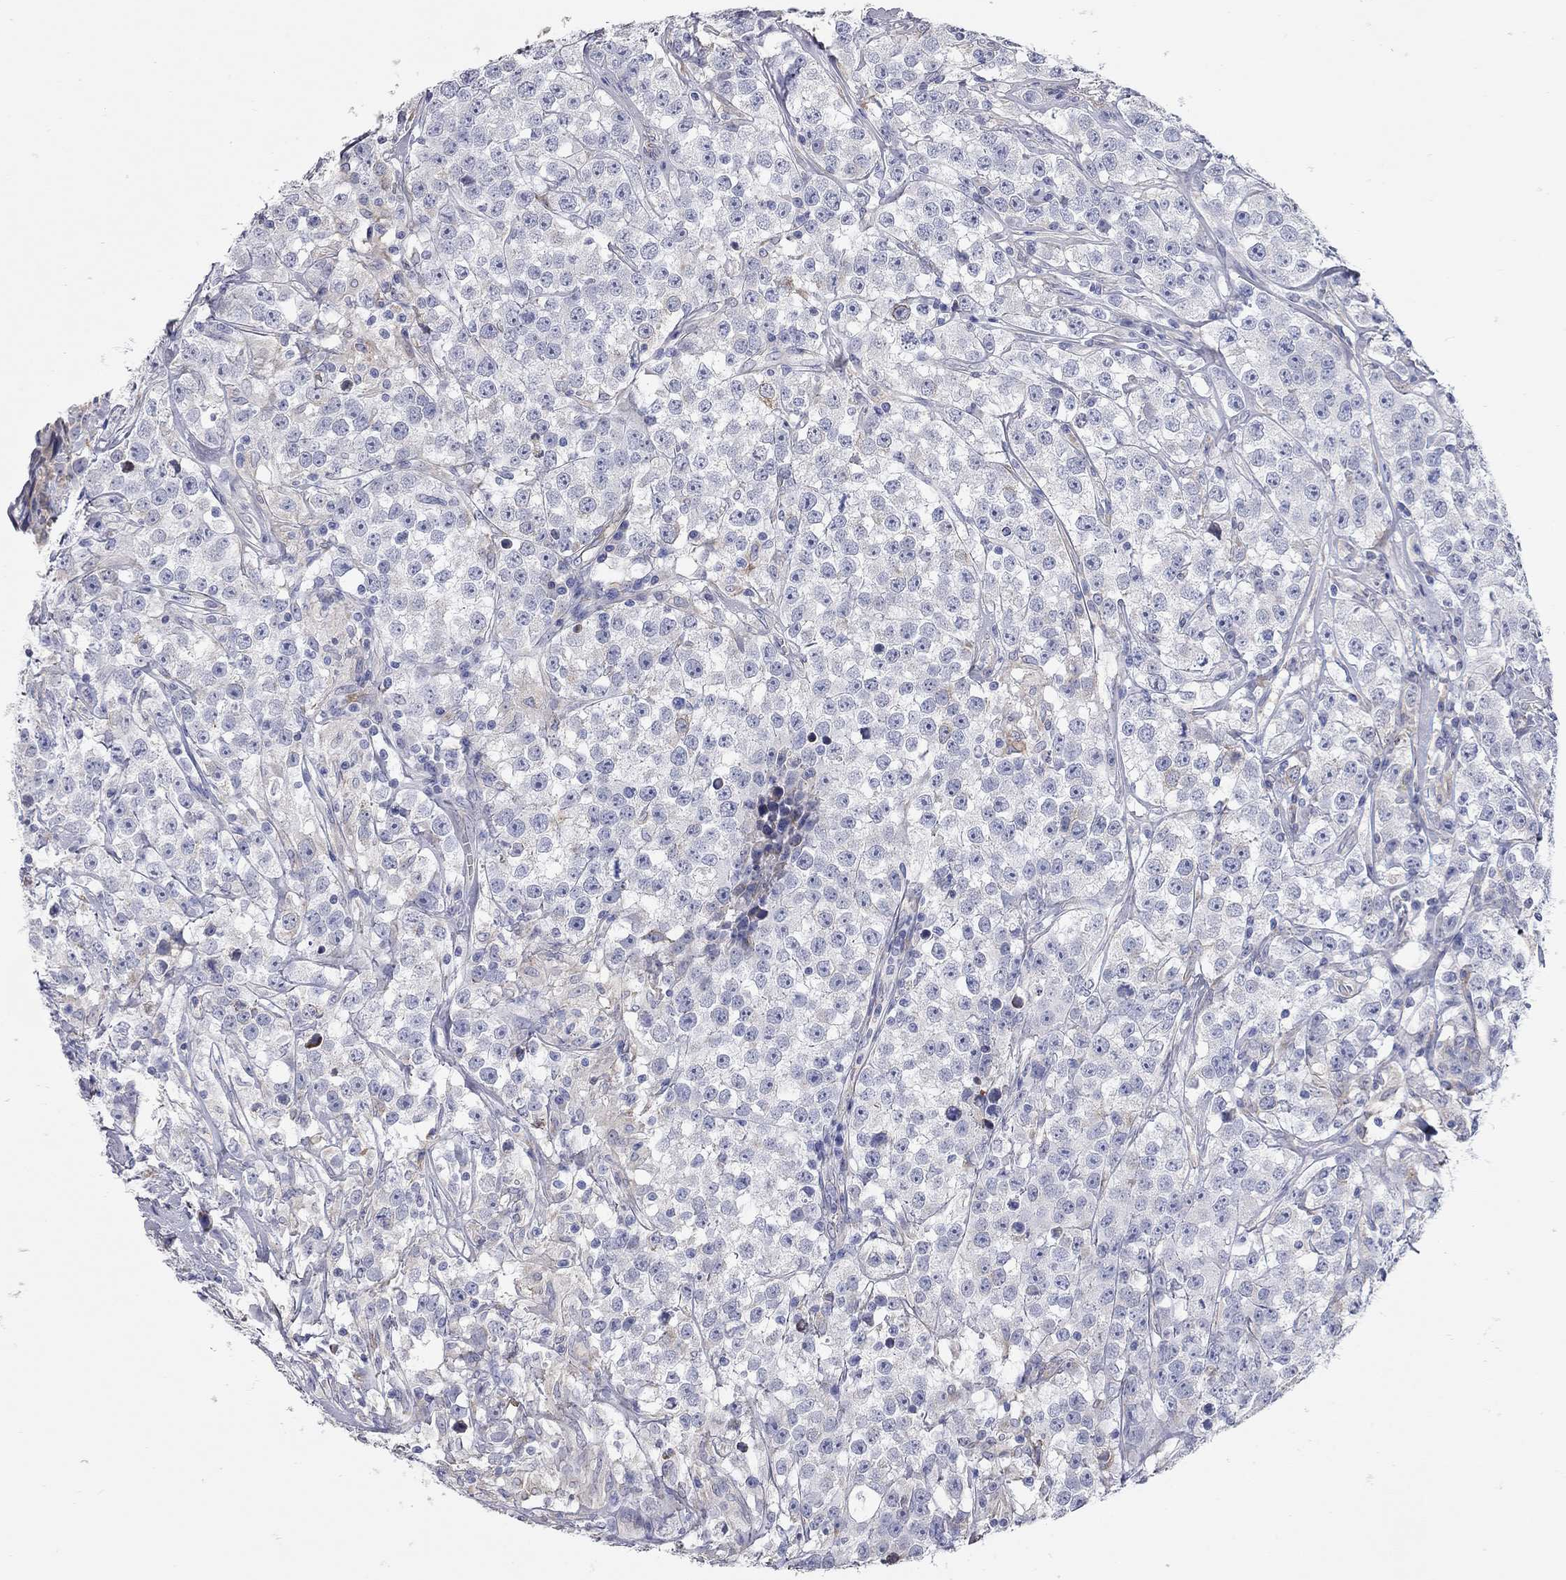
{"staining": {"intensity": "negative", "quantity": "none", "location": "none"}, "tissue": "testis cancer", "cell_type": "Tumor cells", "image_type": "cancer", "snomed": [{"axis": "morphology", "description": "Seminoma, NOS"}, {"axis": "topography", "description": "Testis"}], "caption": "Immunohistochemistry photomicrograph of neoplastic tissue: human testis cancer stained with DAB demonstrates no significant protein expression in tumor cells.", "gene": "XAGE2", "patient": {"sex": "male", "age": 59}}